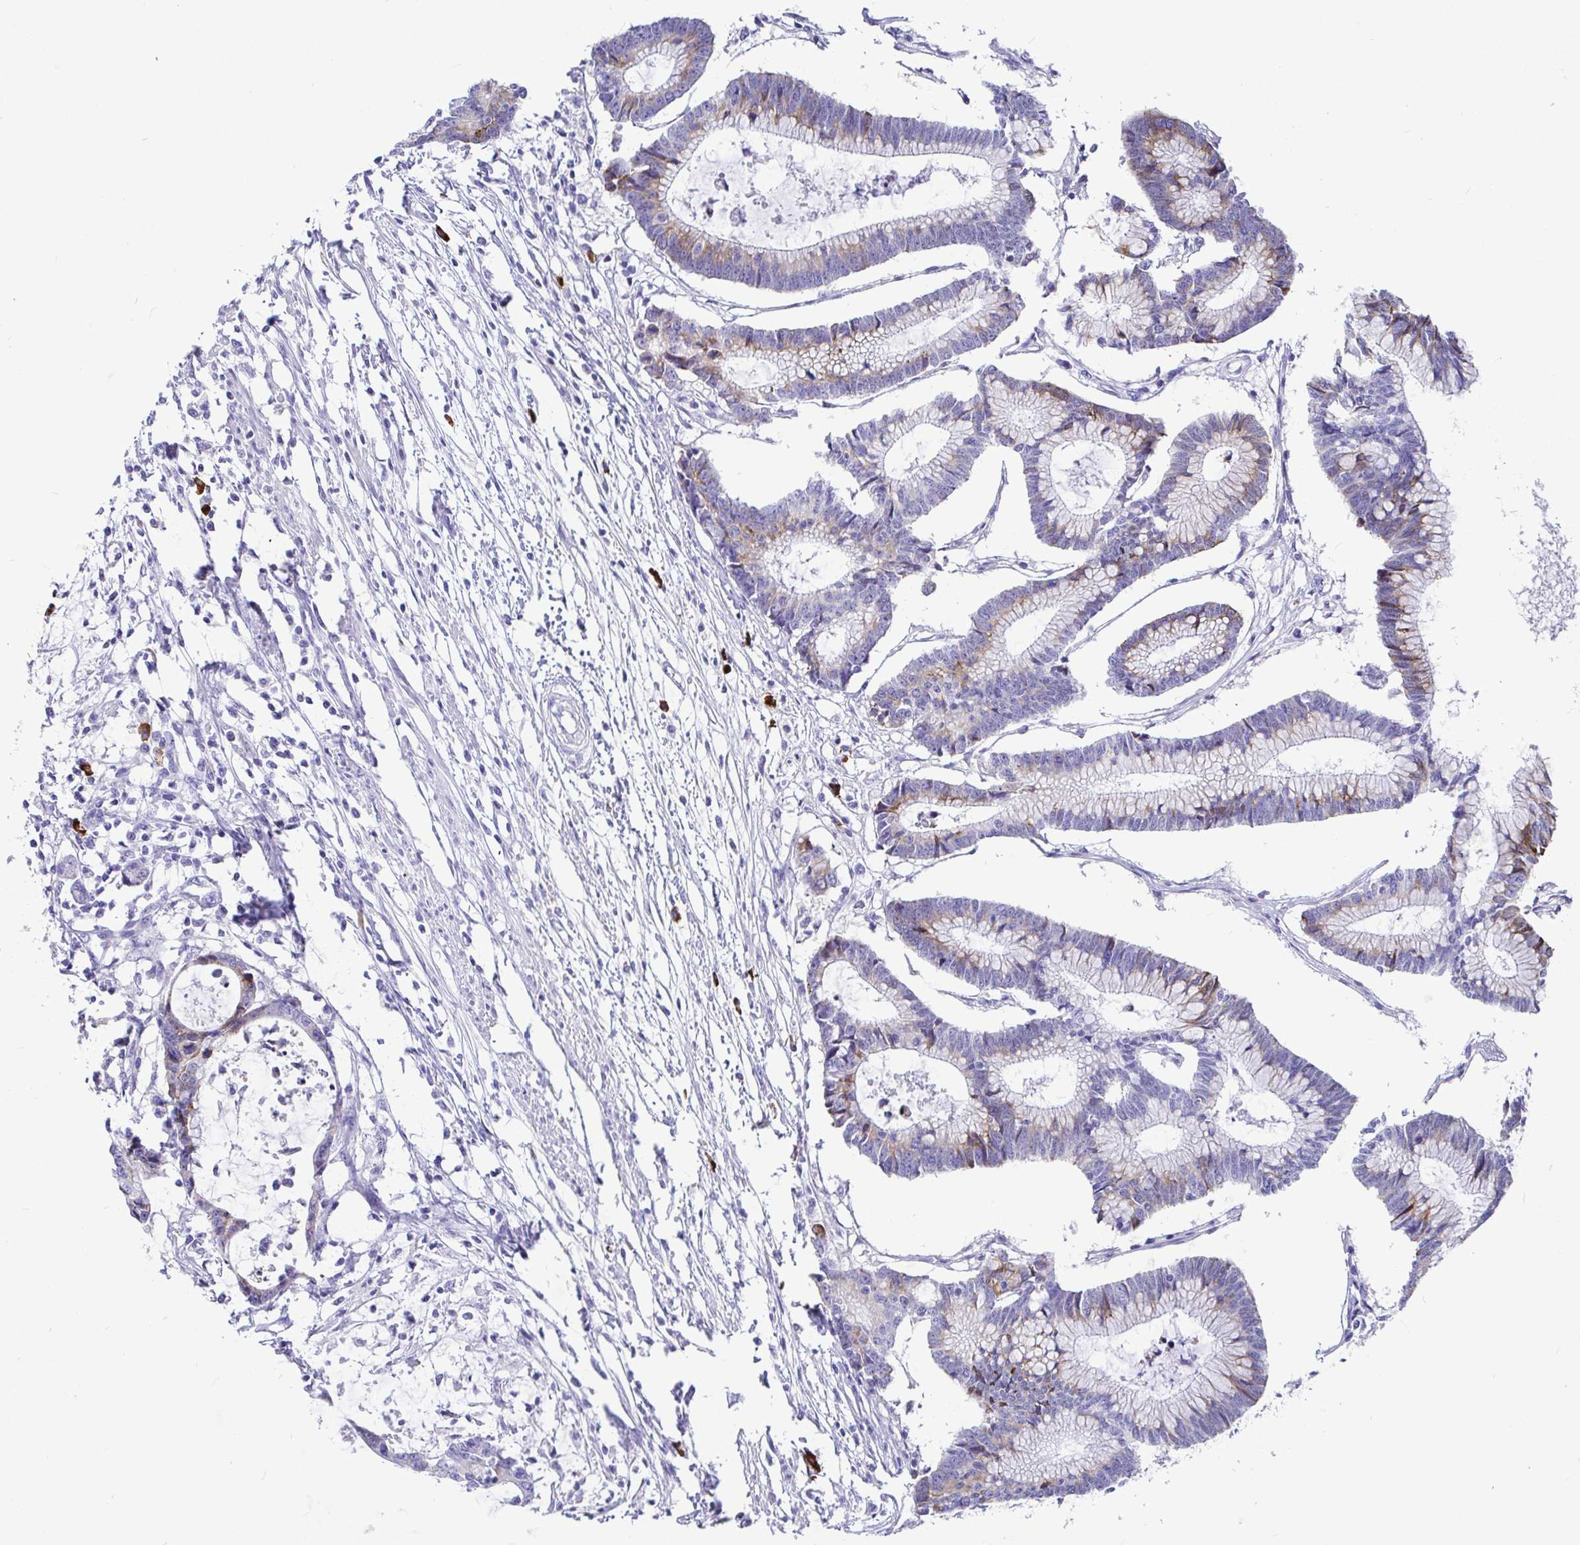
{"staining": {"intensity": "weak", "quantity": "25%-75%", "location": "cytoplasmic/membranous"}, "tissue": "colorectal cancer", "cell_type": "Tumor cells", "image_type": "cancer", "snomed": [{"axis": "morphology", "description": "Adenocarcinoma, NOS"}, {"axis": "topography", "description": "Colon"}], "caption": "The histopathology image reveals a brown stain indicating the presence of a protein in the cytoplasmic/membranous of tumor cells in colorectal adenocarcinoma.", "gene": "CCDC62", "patient": {"sex": "female", "age": 78}}